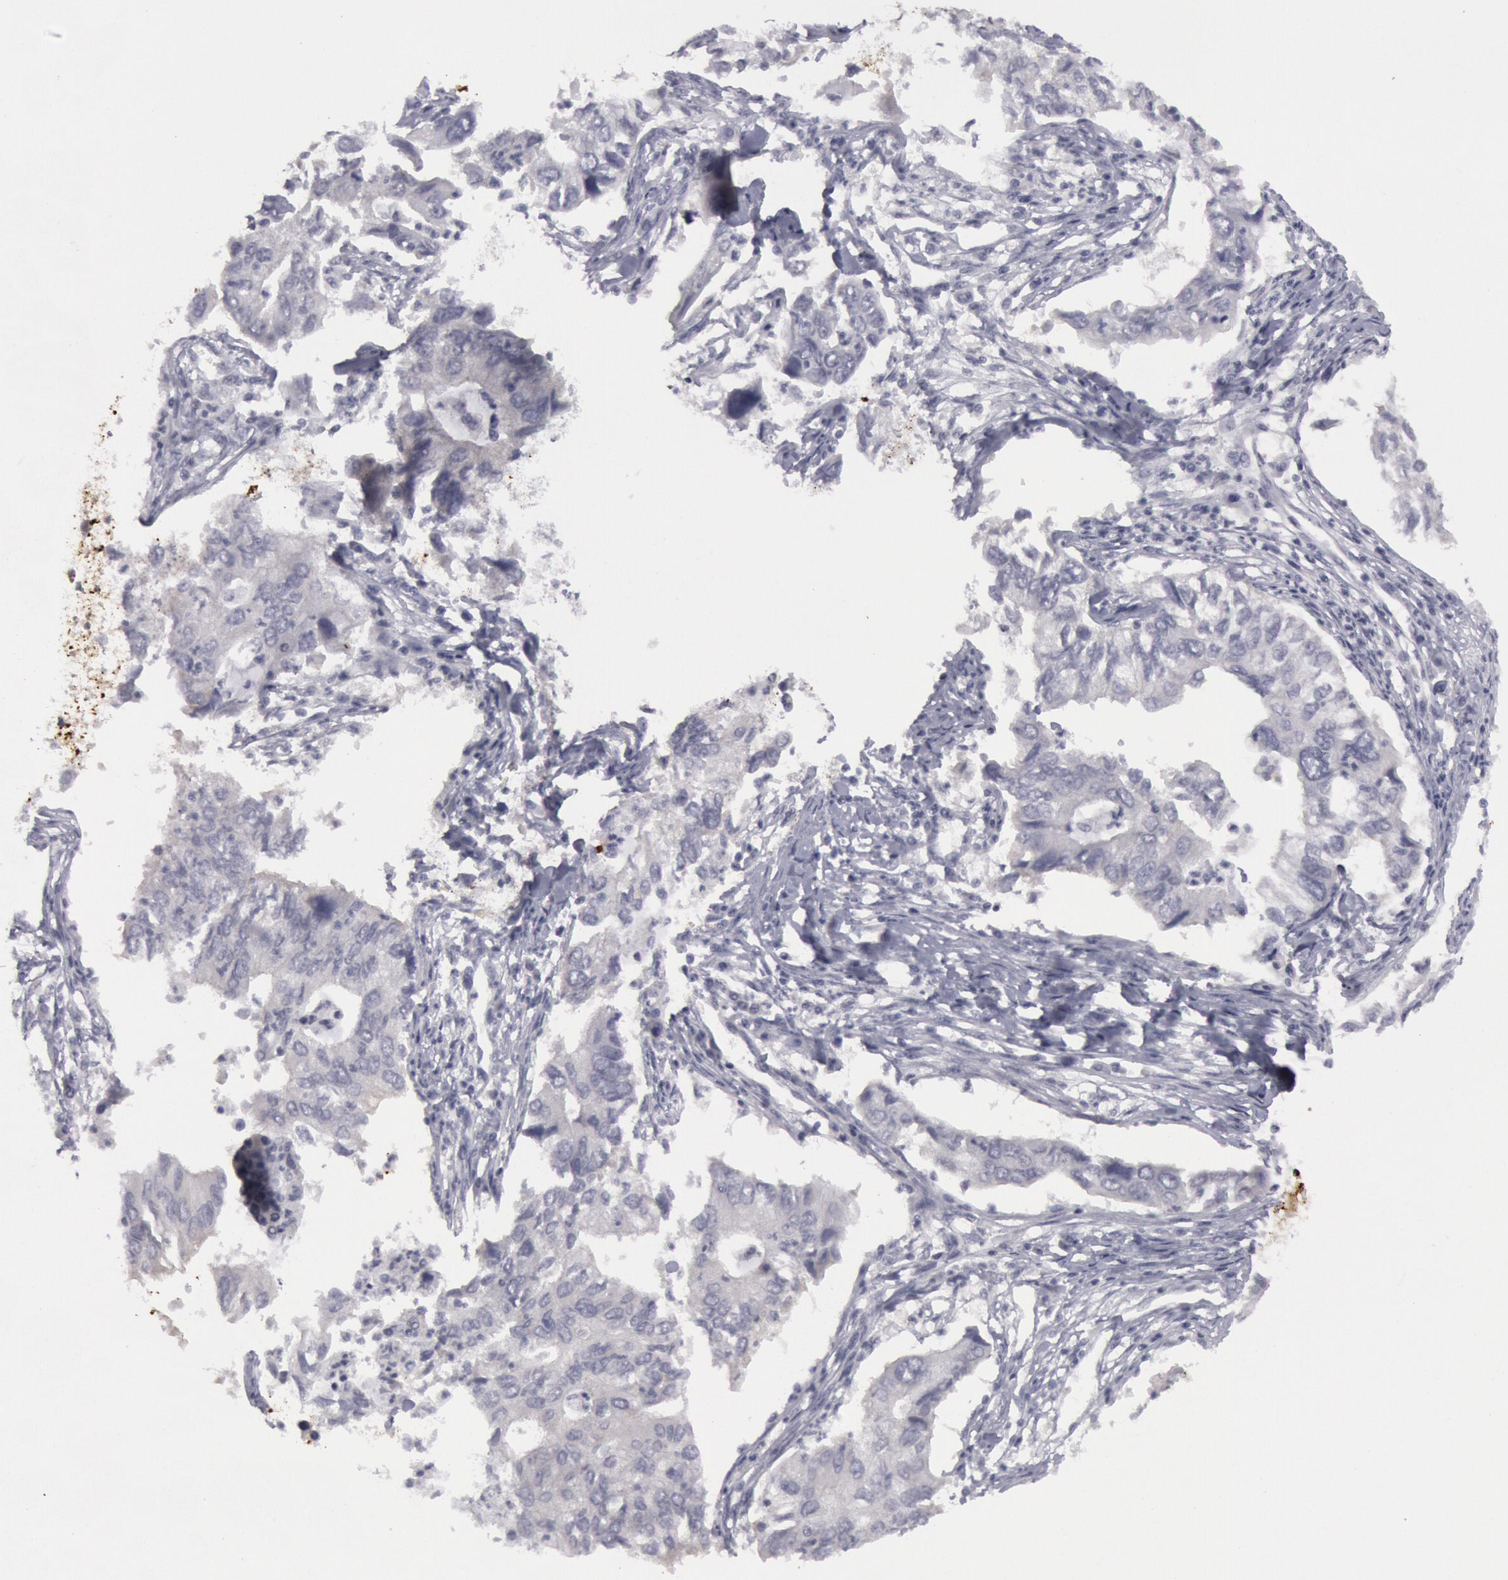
{"staining": {"intensity": "negative", "quantity": "none", "location": "none"}, "tissue": "lung cancer", "cell_type": "Tumor cells", "image_type": "cancer", "snomed": [{"axis": "morphology", "description": "Adenocarcinoma, NOS"}, {"axis": "topography", "description": "Lung"}], "caption": "The histopathology image reveals no staining of tumor cells in lung adenocarcinoma. (Brightfield microscopy of DAB IHC at high magnification).", "gene": "JOSD1", "patient": {"sex": "male", "age": 48}}